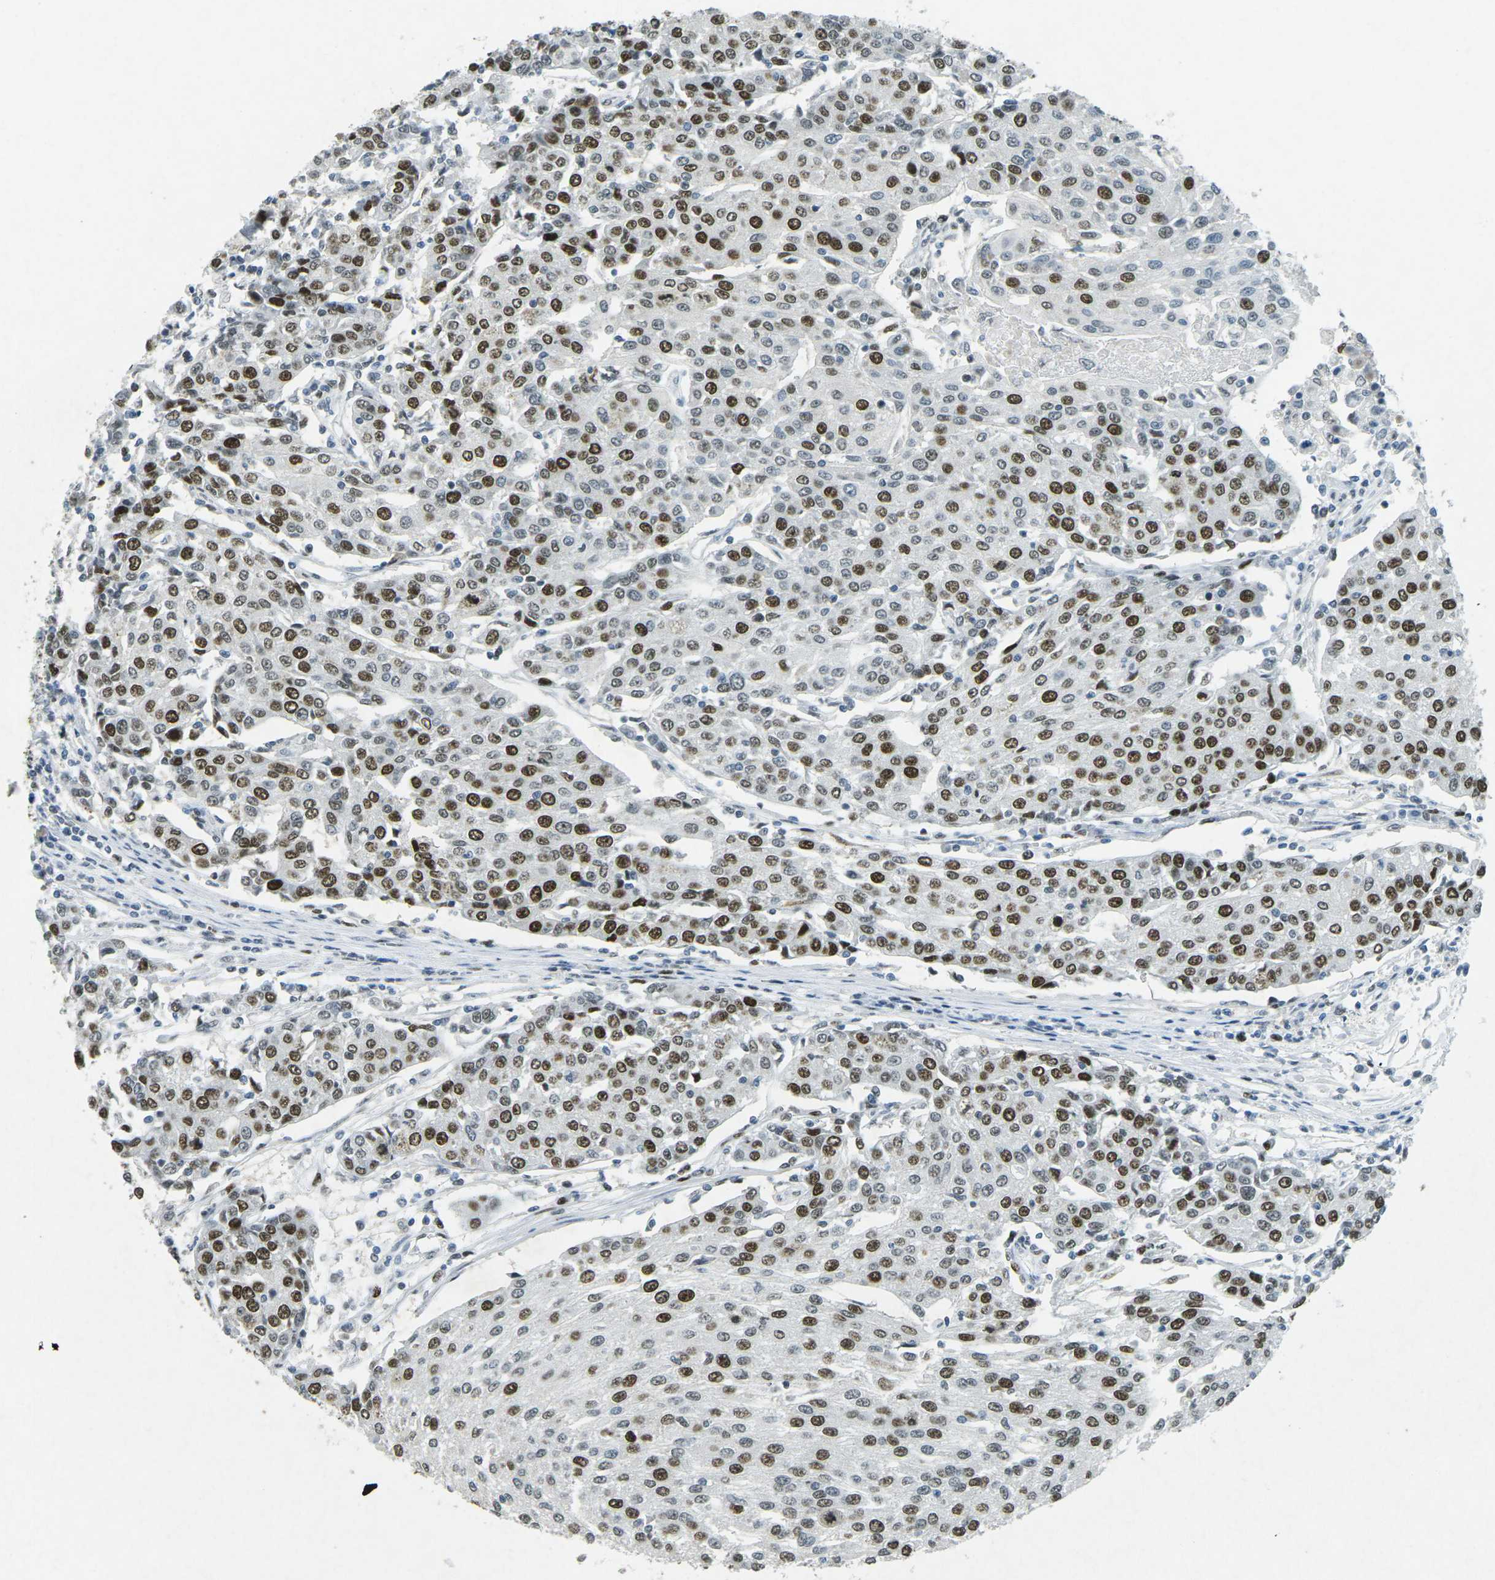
{"staining": {"intensity": "moderate", "quantity": ">75%", "location": "nuclear"}, "tissue": "urothelial cancer", "cell_type": "Tumor cells", "image_type": "cancer", "snomed": [{"axis": "morphology", "description": "Urothelial carcinoma, High grade"}, {"axis": "topography", "description": "Urinary bladder"}], "caption": "High-magnification brightfield microscopy of urothelial cancer stained with DAB (brown) and counterstained with hematoxylin (blue). tumor cells exhibit moderate nuclear staining is seen in approximately>75% of cells.", "gene": "RB1", "patient": {"sex": "female", "age": 85}}